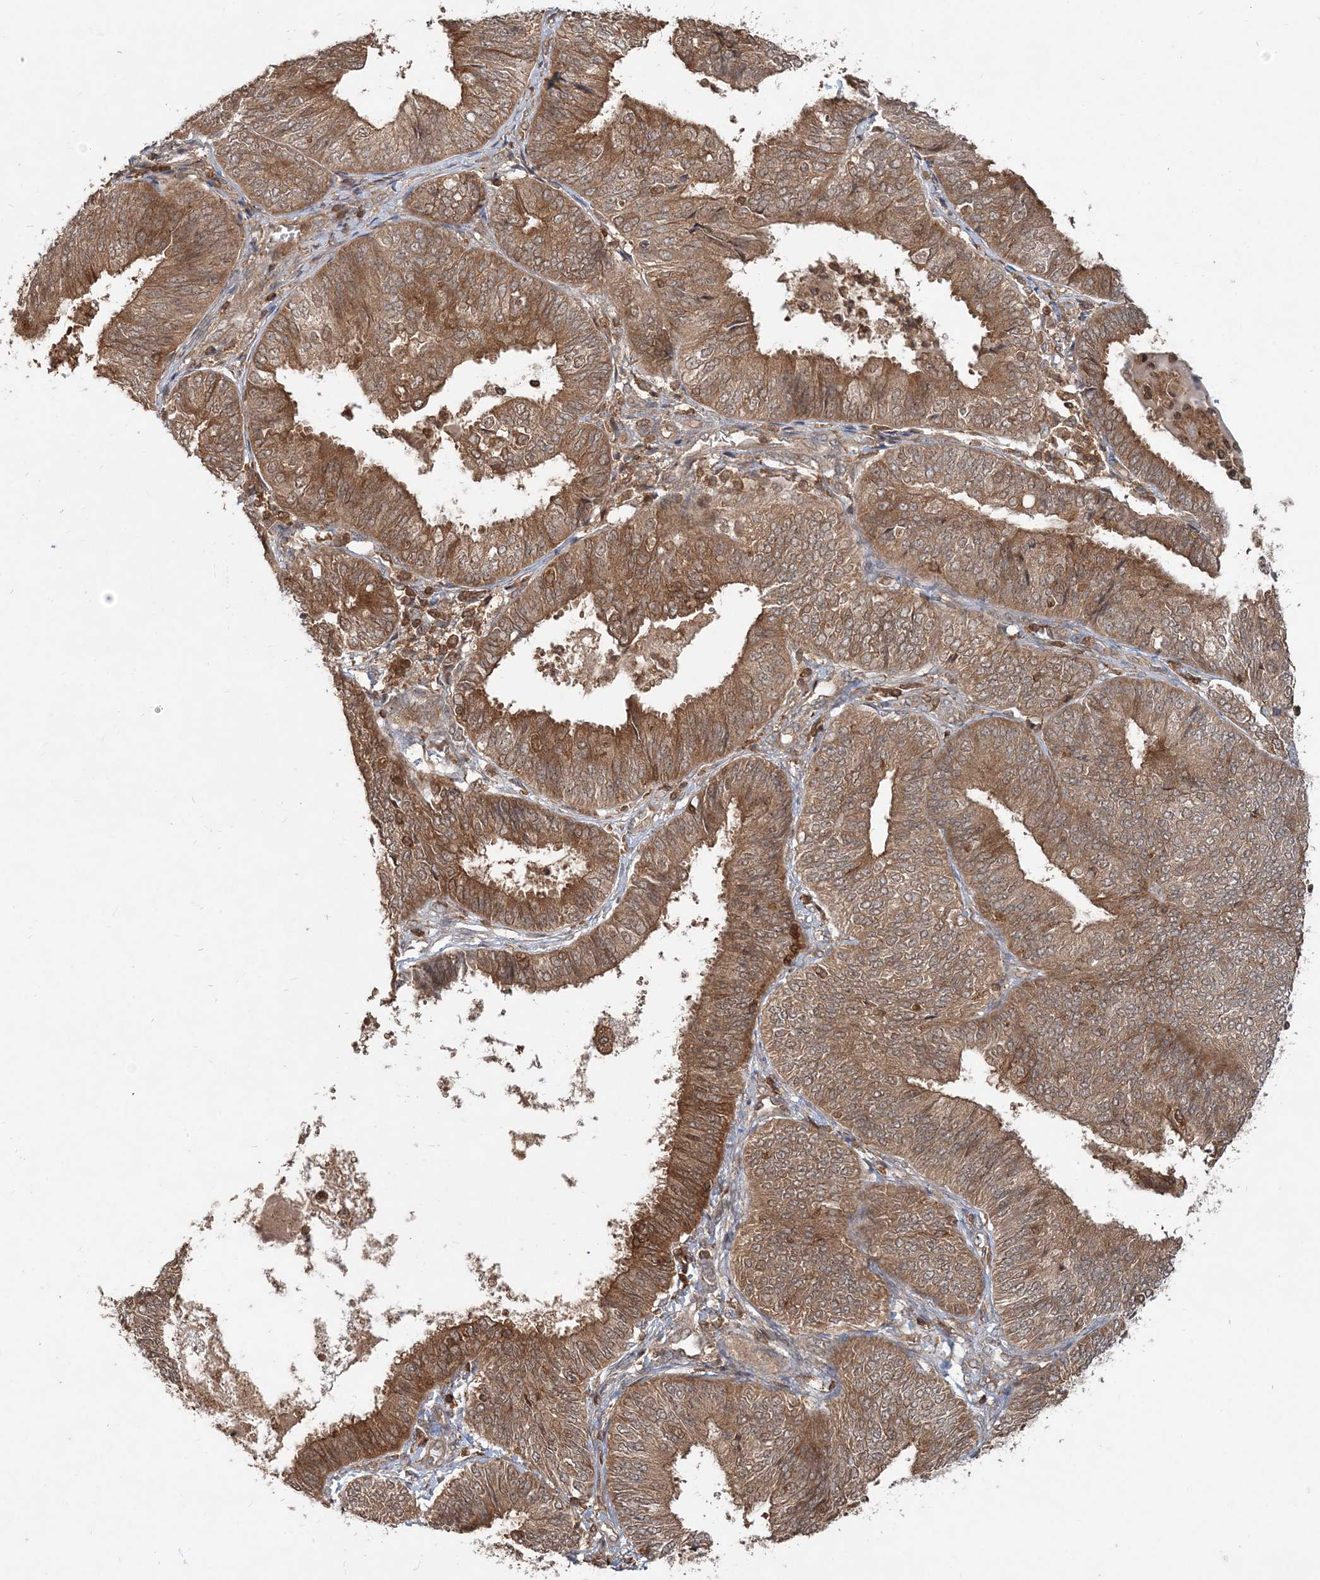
{"staining": {"intensity": "moderate", "quantity": ">75%", "location": "cytoplasmic/membranous"}, "tissue": "endometrial cancer", "cell_type": "Tumor cells", "image_type": "cancer", "snomed": [{"axis": "morphology", "description": "Adenocarcinoma, NOS"}, {"axis": "topography", "description": "Endometrium"}], "caption": "Tumor cells demonstrate medium levels of moderate cytoplasmic/membranous staining in about >75% of cells in endometrial cancer (adenocarcinoma).", "gene": "CAB39", "patient": {"sex": "female", "age": 58}}